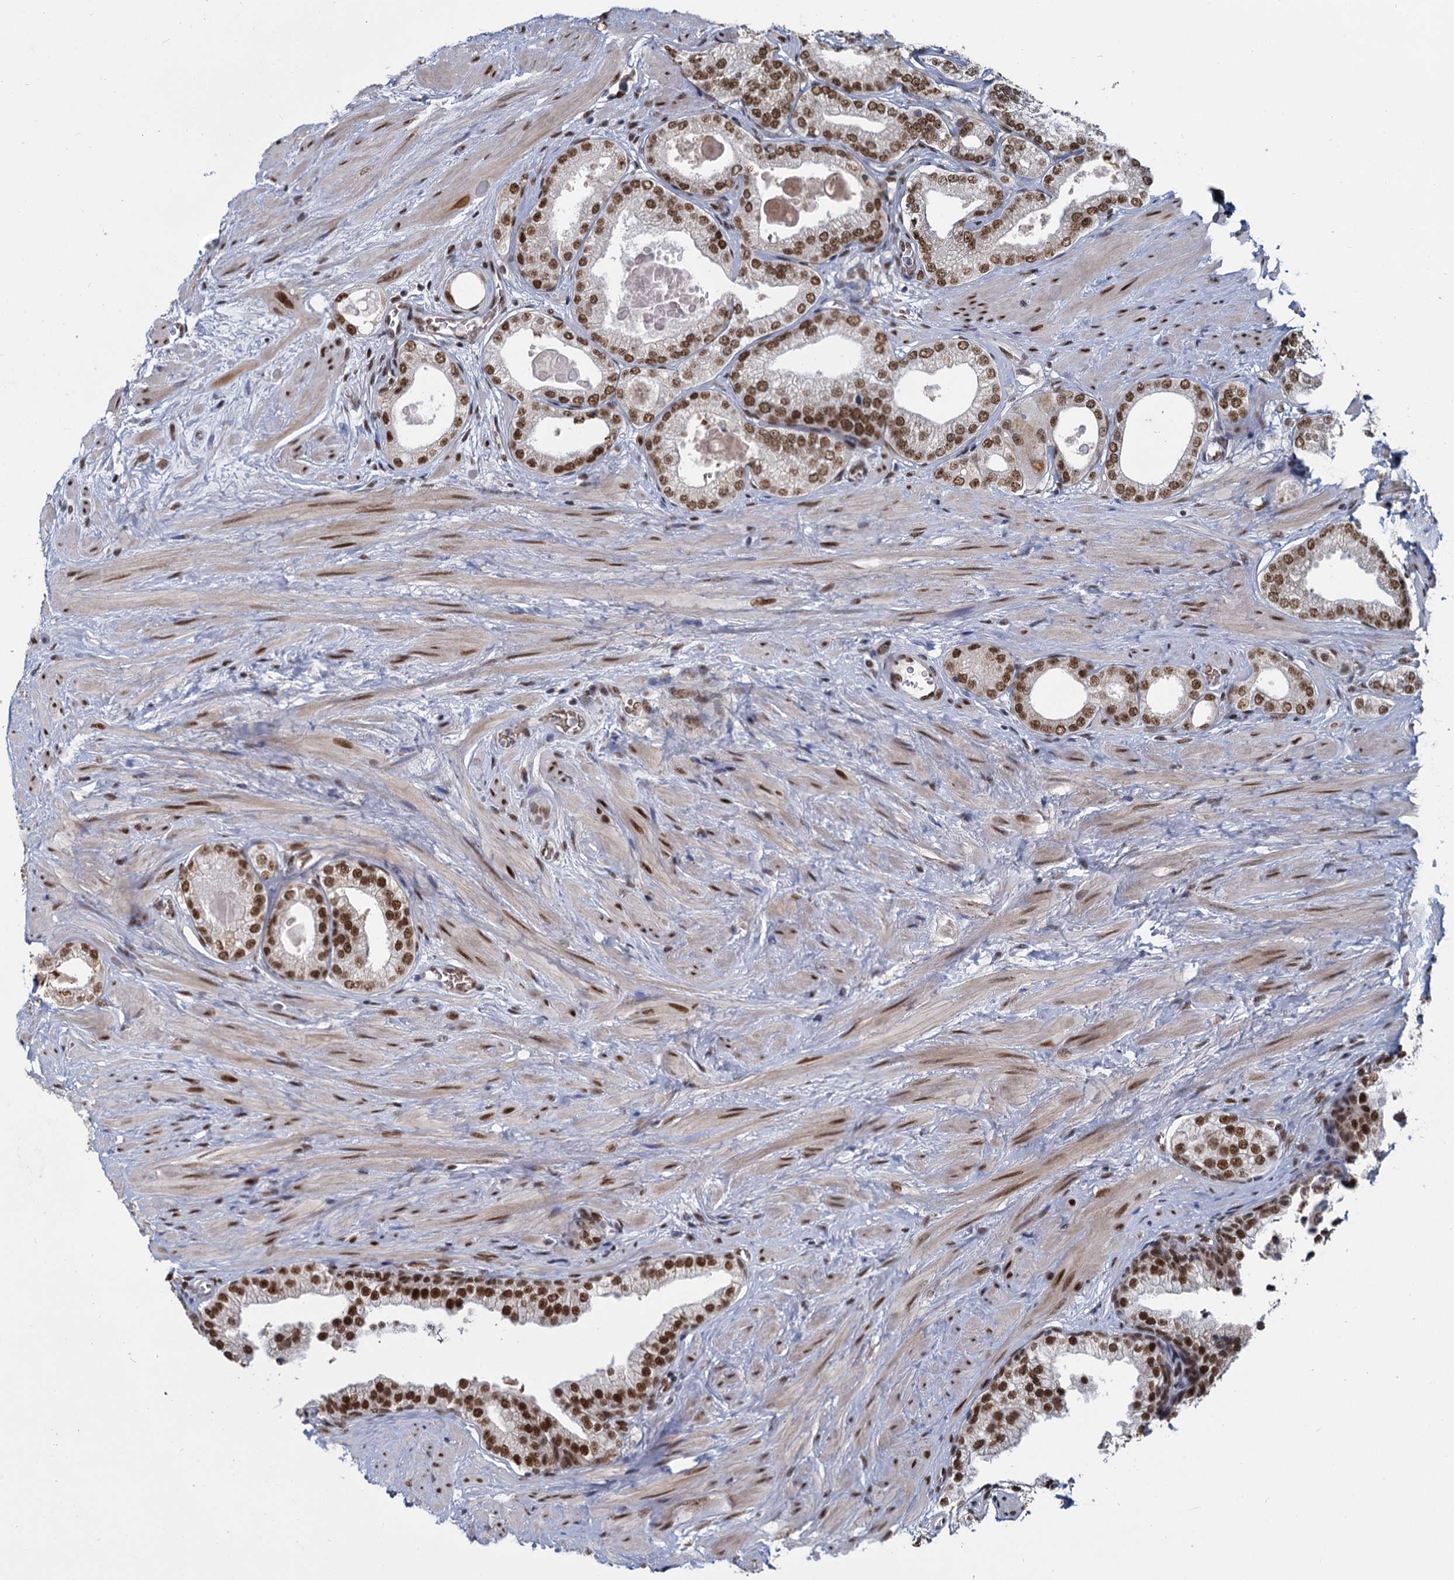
{"staining": {"intensity": "strong", "quantity": "25%-75%", "location": "nuclear"}, "tissue": "prostate", "cell_type": "Glandular cells", "image_type": "normal", "snomed": [{"axis": "morphology", "description": "Normal tissue, NOS"}, {"axis": "topography", "description": "Prostate"}], "caption": "This is a photomicrograph of immunohistochemistry staining of benign prostate, which shows strong expression in the nuclear of glandular cells.", "gene": "RPRD1A", "patient": {"sex": "male", "age": 48}}